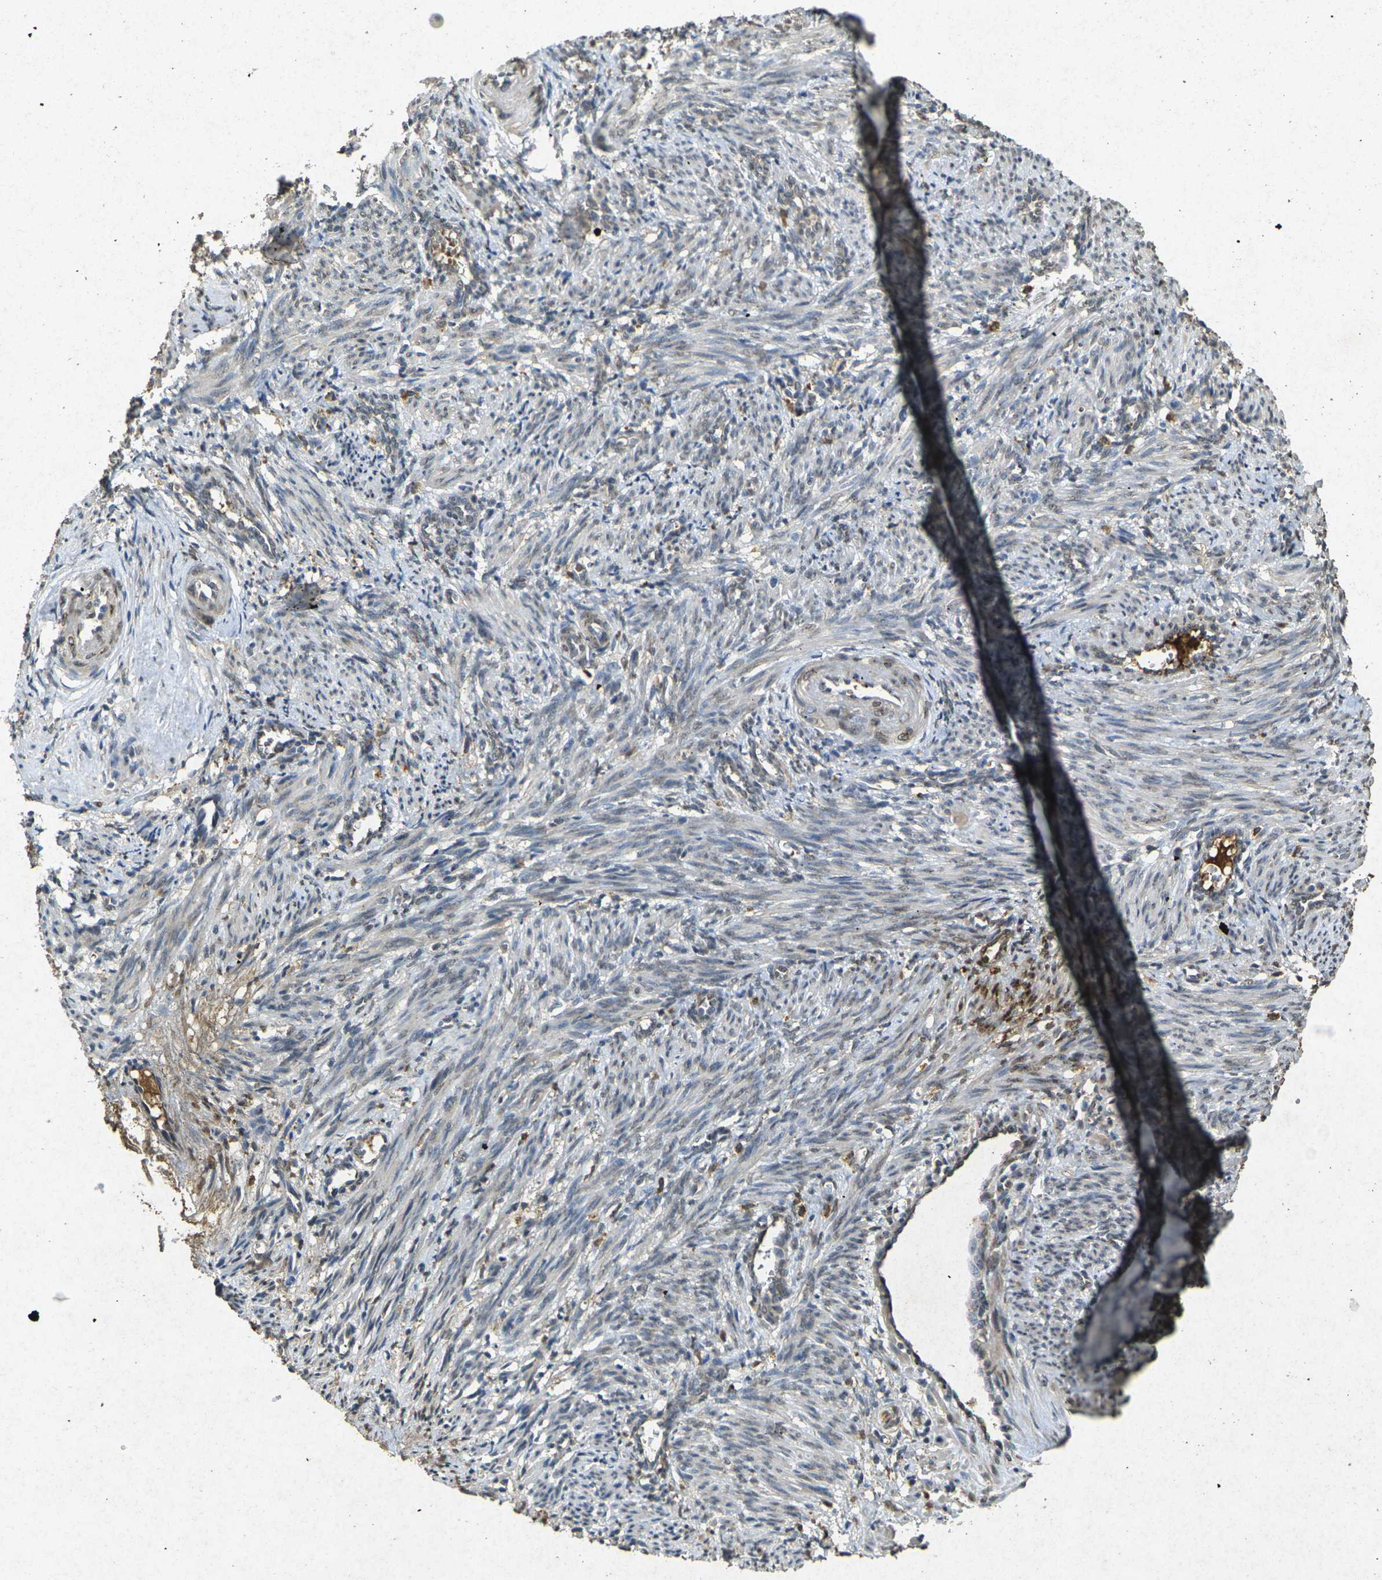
{"staining": {"intensity": "weak", "quantity": "<25%", "location": "cytoplasmic/membranous"}, "tissue": "smooth muscle", "cell_type": "Smooth muscle cells", "image_type": "normal", "snomed": [{"axis": "morphology", "description": "Normal tissue, NOS"}, {"axis": "topography", "description": "Endometrium"}], "caption": "The immunohistochemistry photomicrograph has no significant staining in smooth muscle cells of smooth muscle.", "gene": "RGMA", "patient": {"sex": "female", "age": 33}}